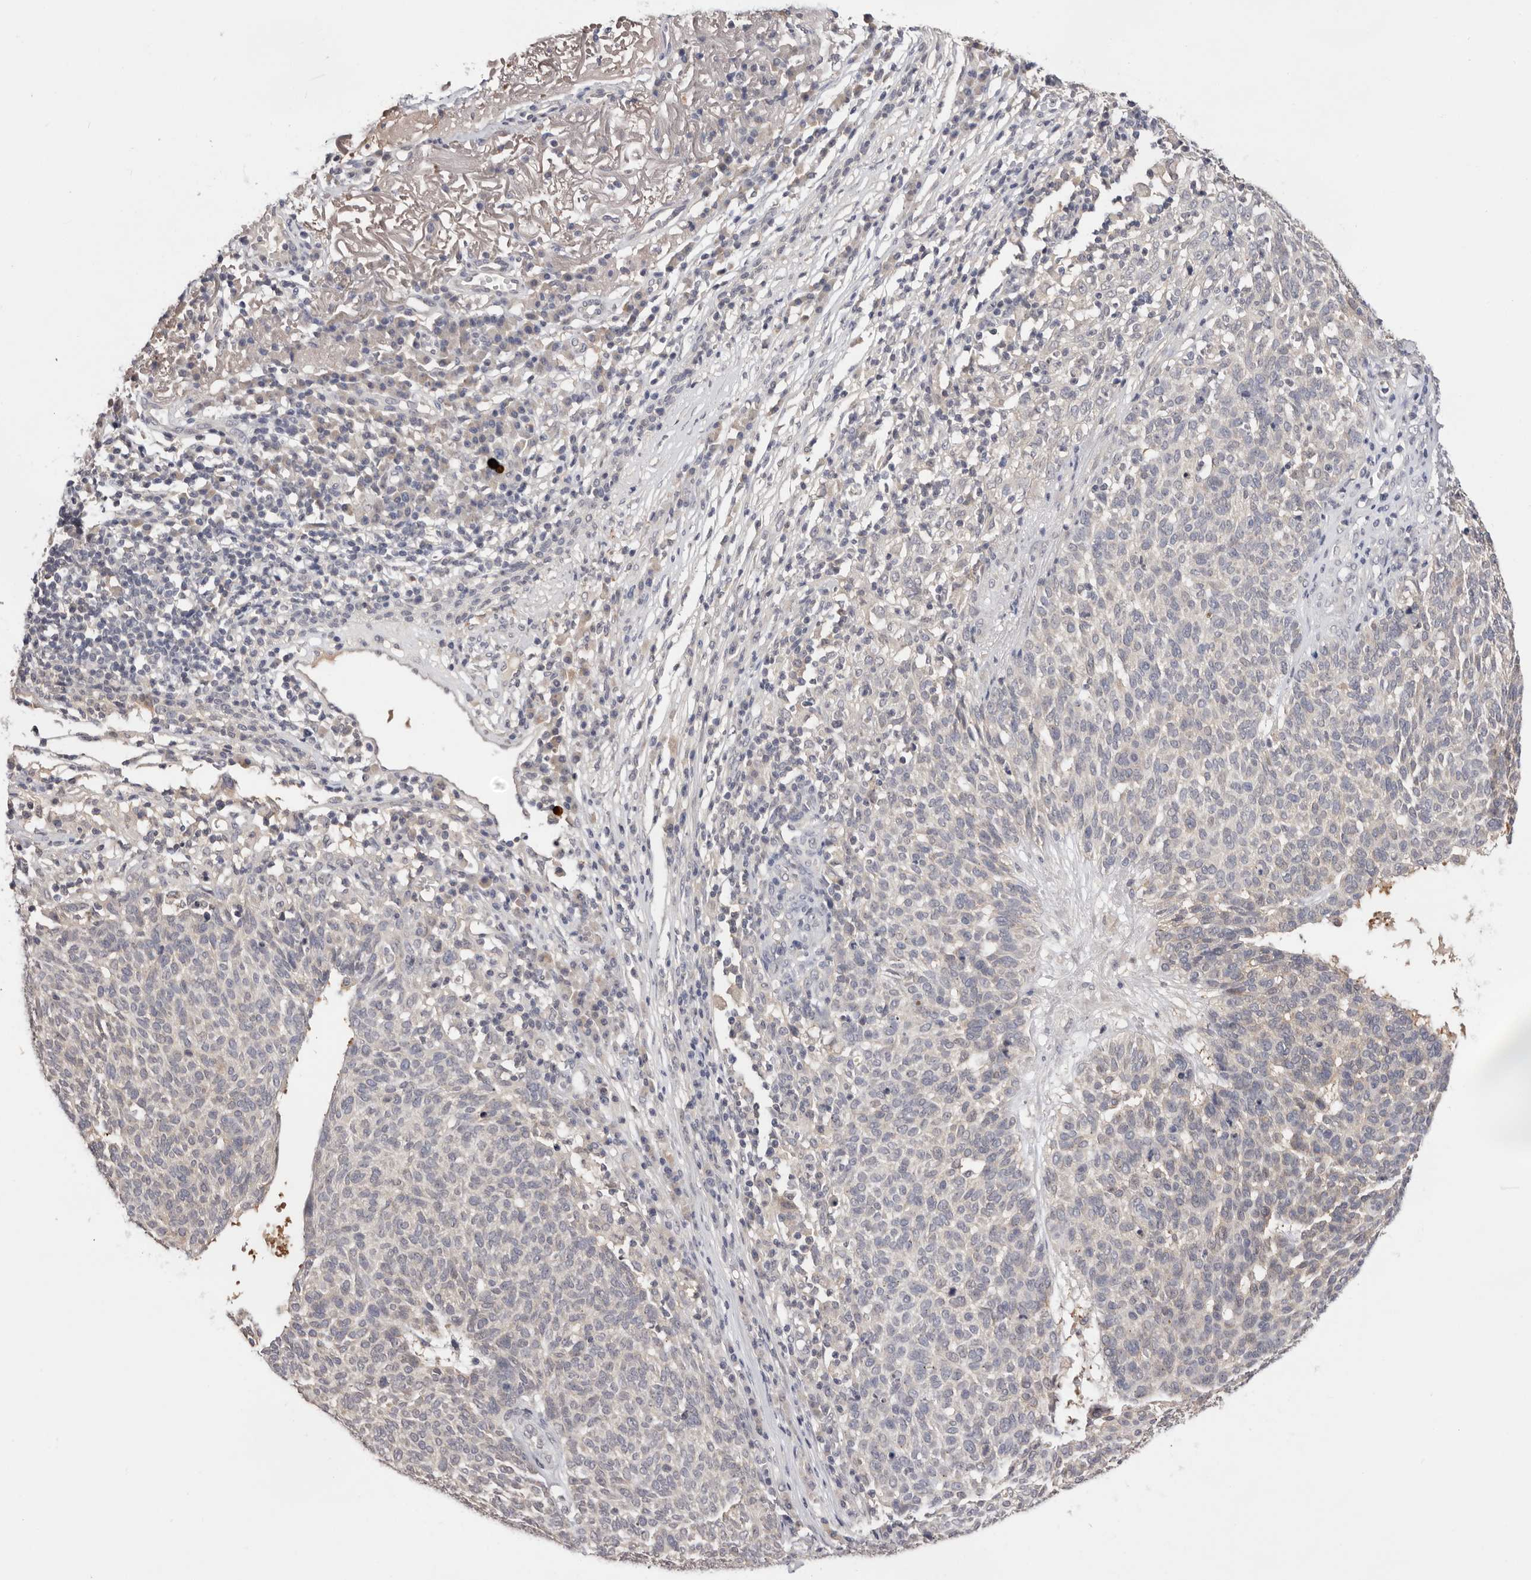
{"staining": {"intensity": "negative", "quantity": "none", "location": "none"}, "tissue": "skin cancer", "cell_type": "Tumor cells", "image_type": "cancer", "snomed": [{"axis": "morphology", "description": "Squamous cell carcinoma, NOS"}, {"axis": "topography", "description": "Skin"}], "caption": "DAB immunohistochemical staining of human skin cancer reveals no significant staining in tumor cells.", "gene": "DOP1A", "patient": {"sex": "female", "age": 90}}